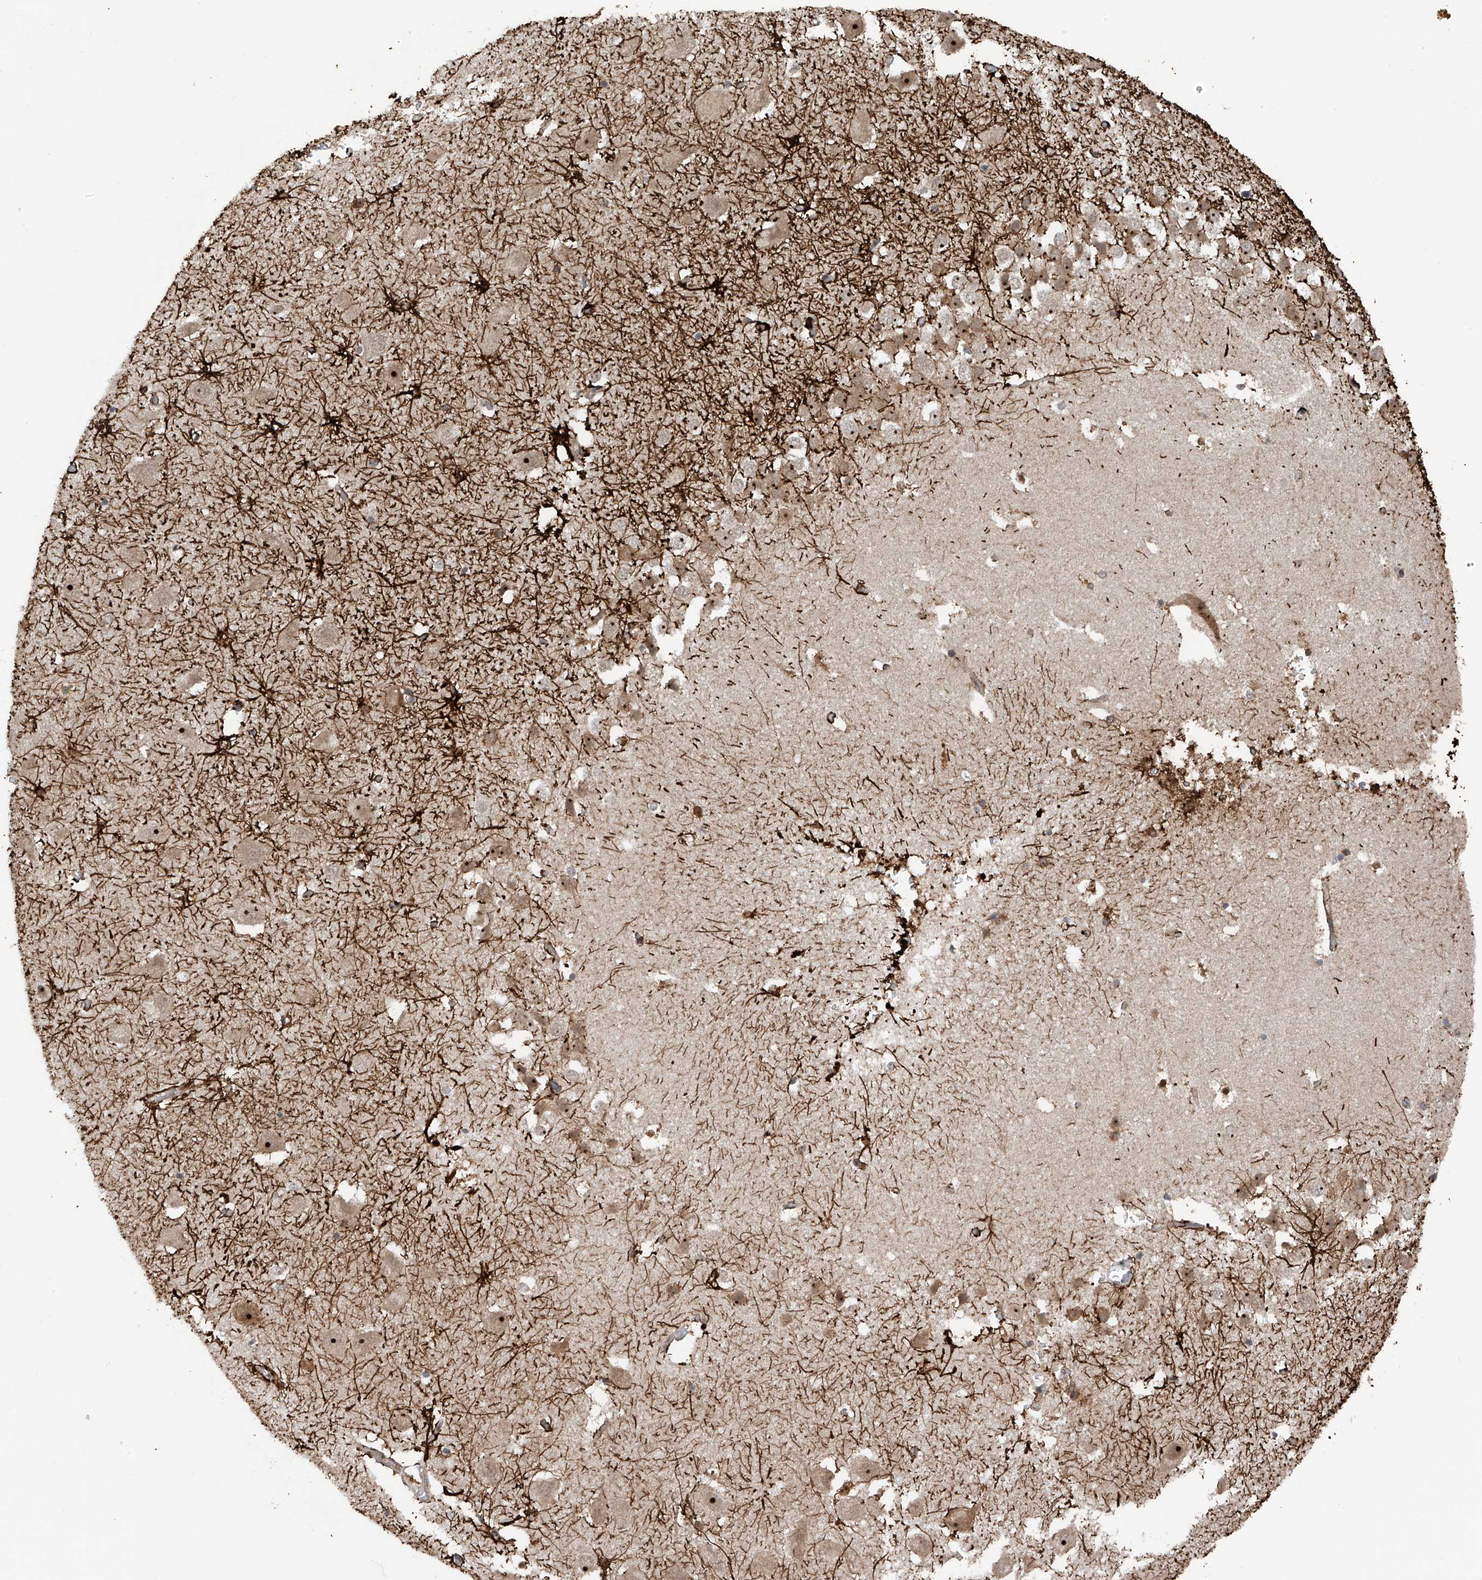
{"staining": {"intensity": "strong", "quantity": "<25%", "location": "cytoplasmic/membranous"}, "tissue": "hippocampus", "cell_type": "Glial cells", "image_type": "normal", "snomed": [{"axis": "morphology", "description": "Normal tissue, NOS"}, {"axis": "topography", "description": "Hippocampus"}], "caption": "Hippocampus stained for a protein exhibits strong cytoplasmic/membranous positivity in glial cells. (IHC, brightfield microscopy, high magnification).", "gene": "C1orf131", "patient": {"sex": "female", "age": 52}}